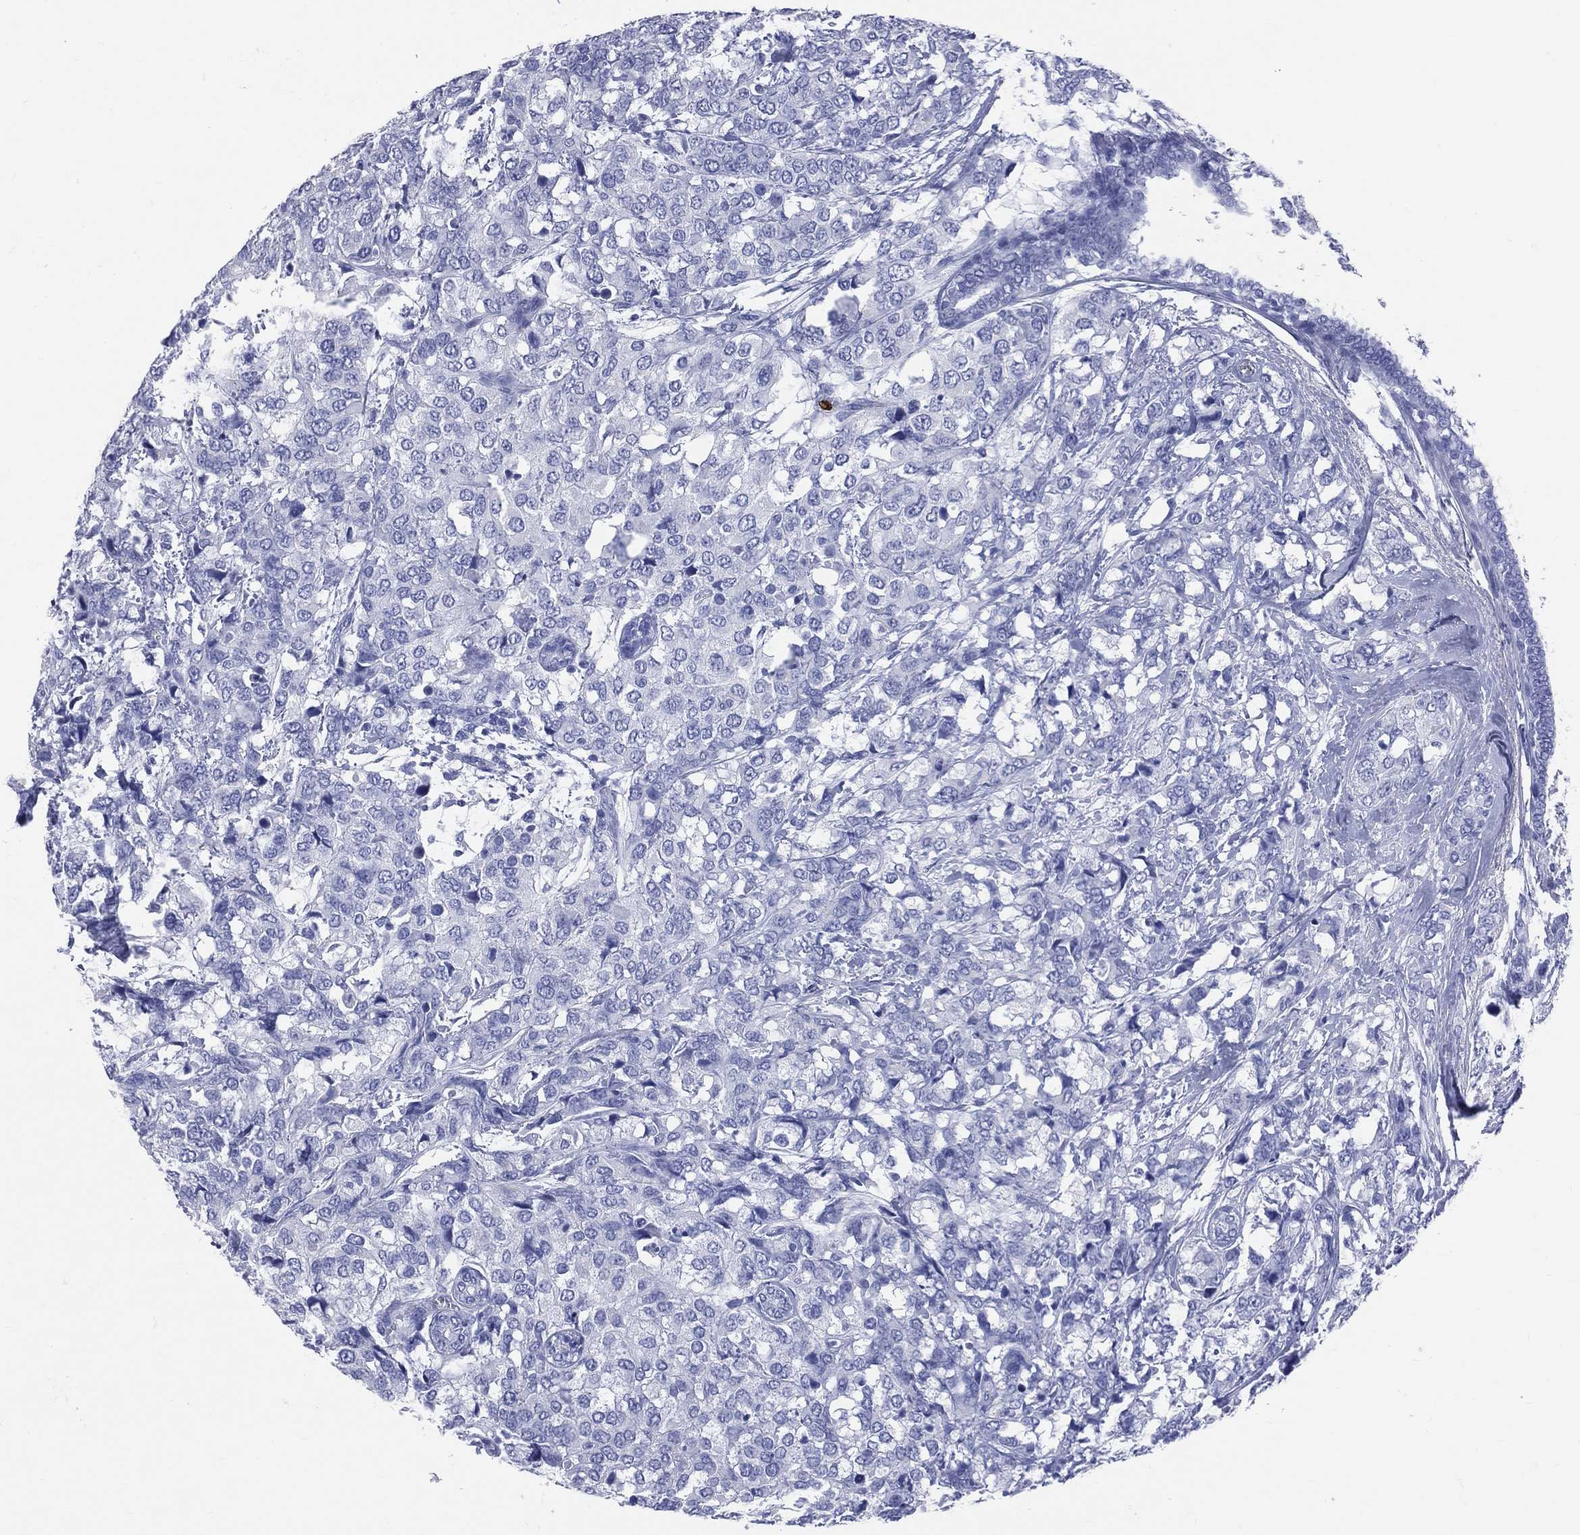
{"staining": {"intensity": "negative", "quantity": "none", "location": "none"}, "tissue": "breast cancer", "cell_type": "Tumor cells", "image_type": "cancer", "snomed": [{"axis": "morphology", "description": "Lobular carcinoma"}, {"axis": "topography", "description": "Breast"}], "caption": "A high-resolution photomicrograph shows immunohistochemistry (IHC) staining of breast lobular carcinoma, which demonstrates no significant positivity in tumor cells.", "gene": "PGLYRP1", "patient": {"sex": "female", "age": 59}}